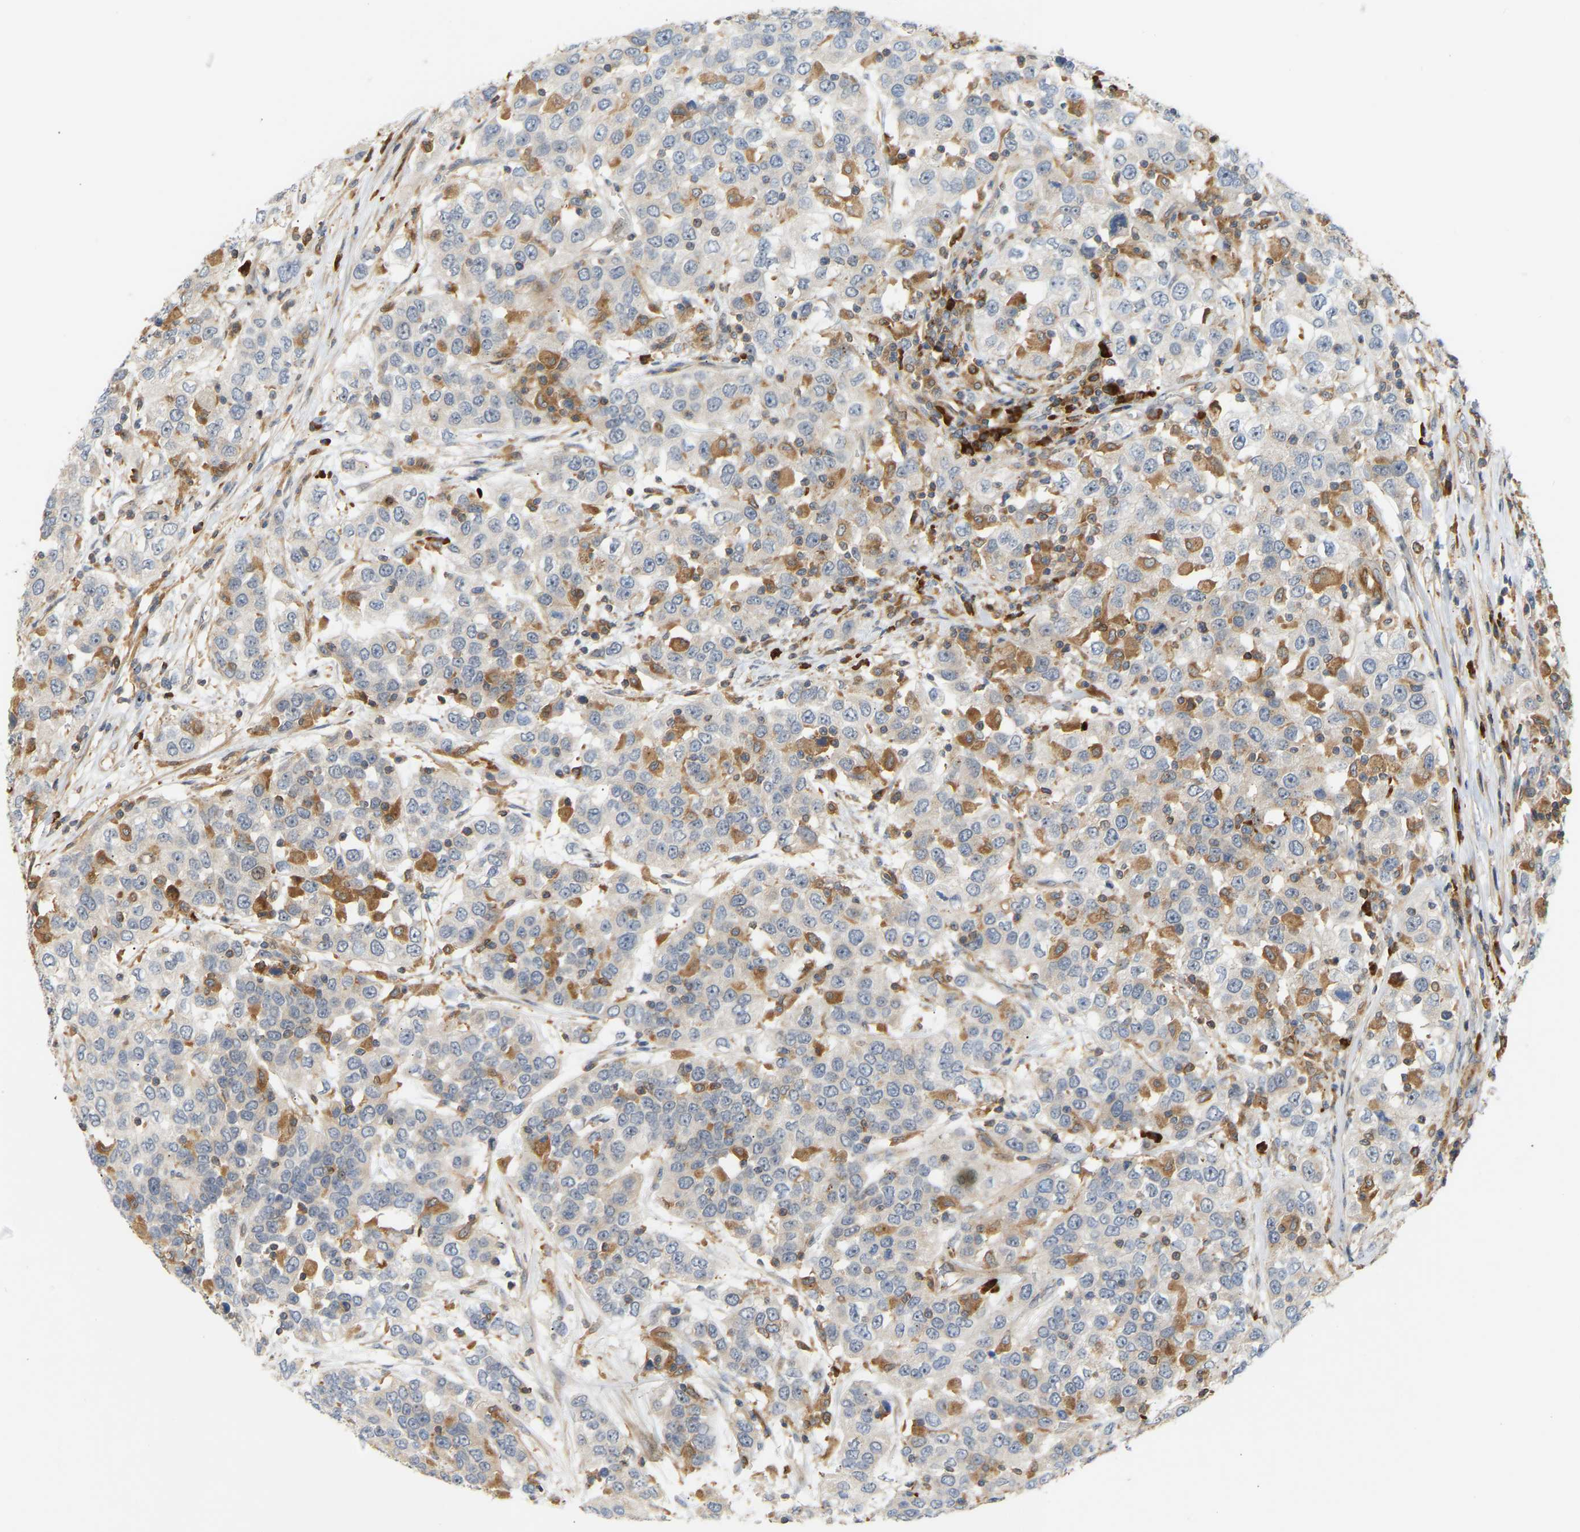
{"staining": {"intensity": "negative", "quantity": "none", "location": "none"}, "tissue": "urothelial cancer", "cell_type": "Tumor cells", "image_type": "cancer", "snomed": [{"axis": "morphology", "description": "Urothelial carcinoma, High grade"}, {"axis": "topography", "description": "Urinary bladder"}], "caption": "Immunohistochemistry image of urothelial cancer stained for a protein (brown), which reveals no expression in tumor cells.", "gene": "PLCG2", "patient": {"sex": "female", "age": 80}}